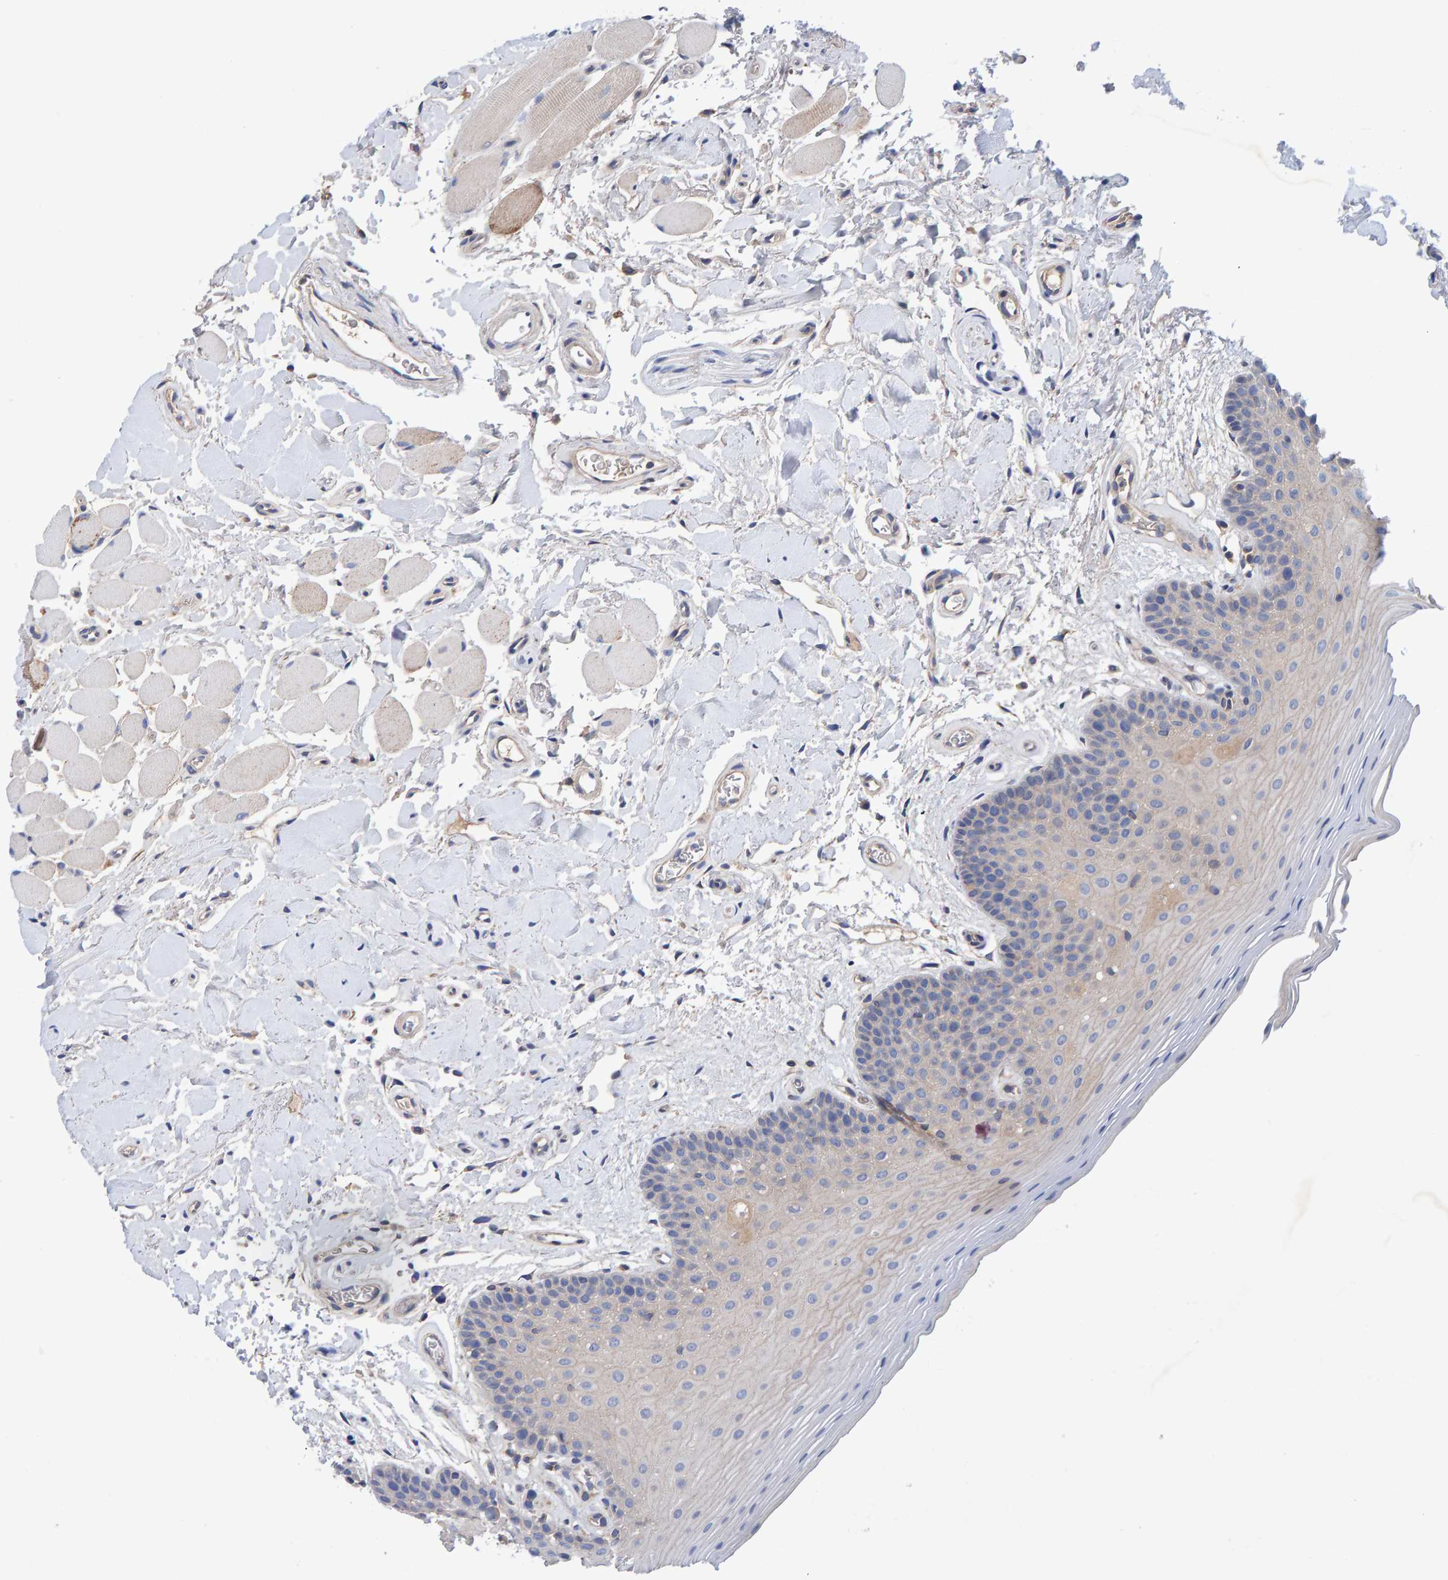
{"staining": {"intensity": "weak", "quantity": "<25%", "location": "cytoplasmic/membranous"}, "tissue": "oral mucosa", "cell_type": "Squamous epithelial cells", "image_type": "normal", "snomed": [{"axis": "morphology", "description": "Normal tissue, NOS"}, {"axis": "topography", "description": "Oral tissue"}], "caption": "IHC image of benign oral mucosa: human oral mucosa stained with DAB (3,3'-diaminobenzidine) exhibits no significant protein expression in squamous epithelial cells. (DAB (3,3'-diaminobenzidine) IHC visualized using brightfield microscopy, high magnification).", "gene": "EFR3A", "patient": {"sex": "male", "age": 62}}